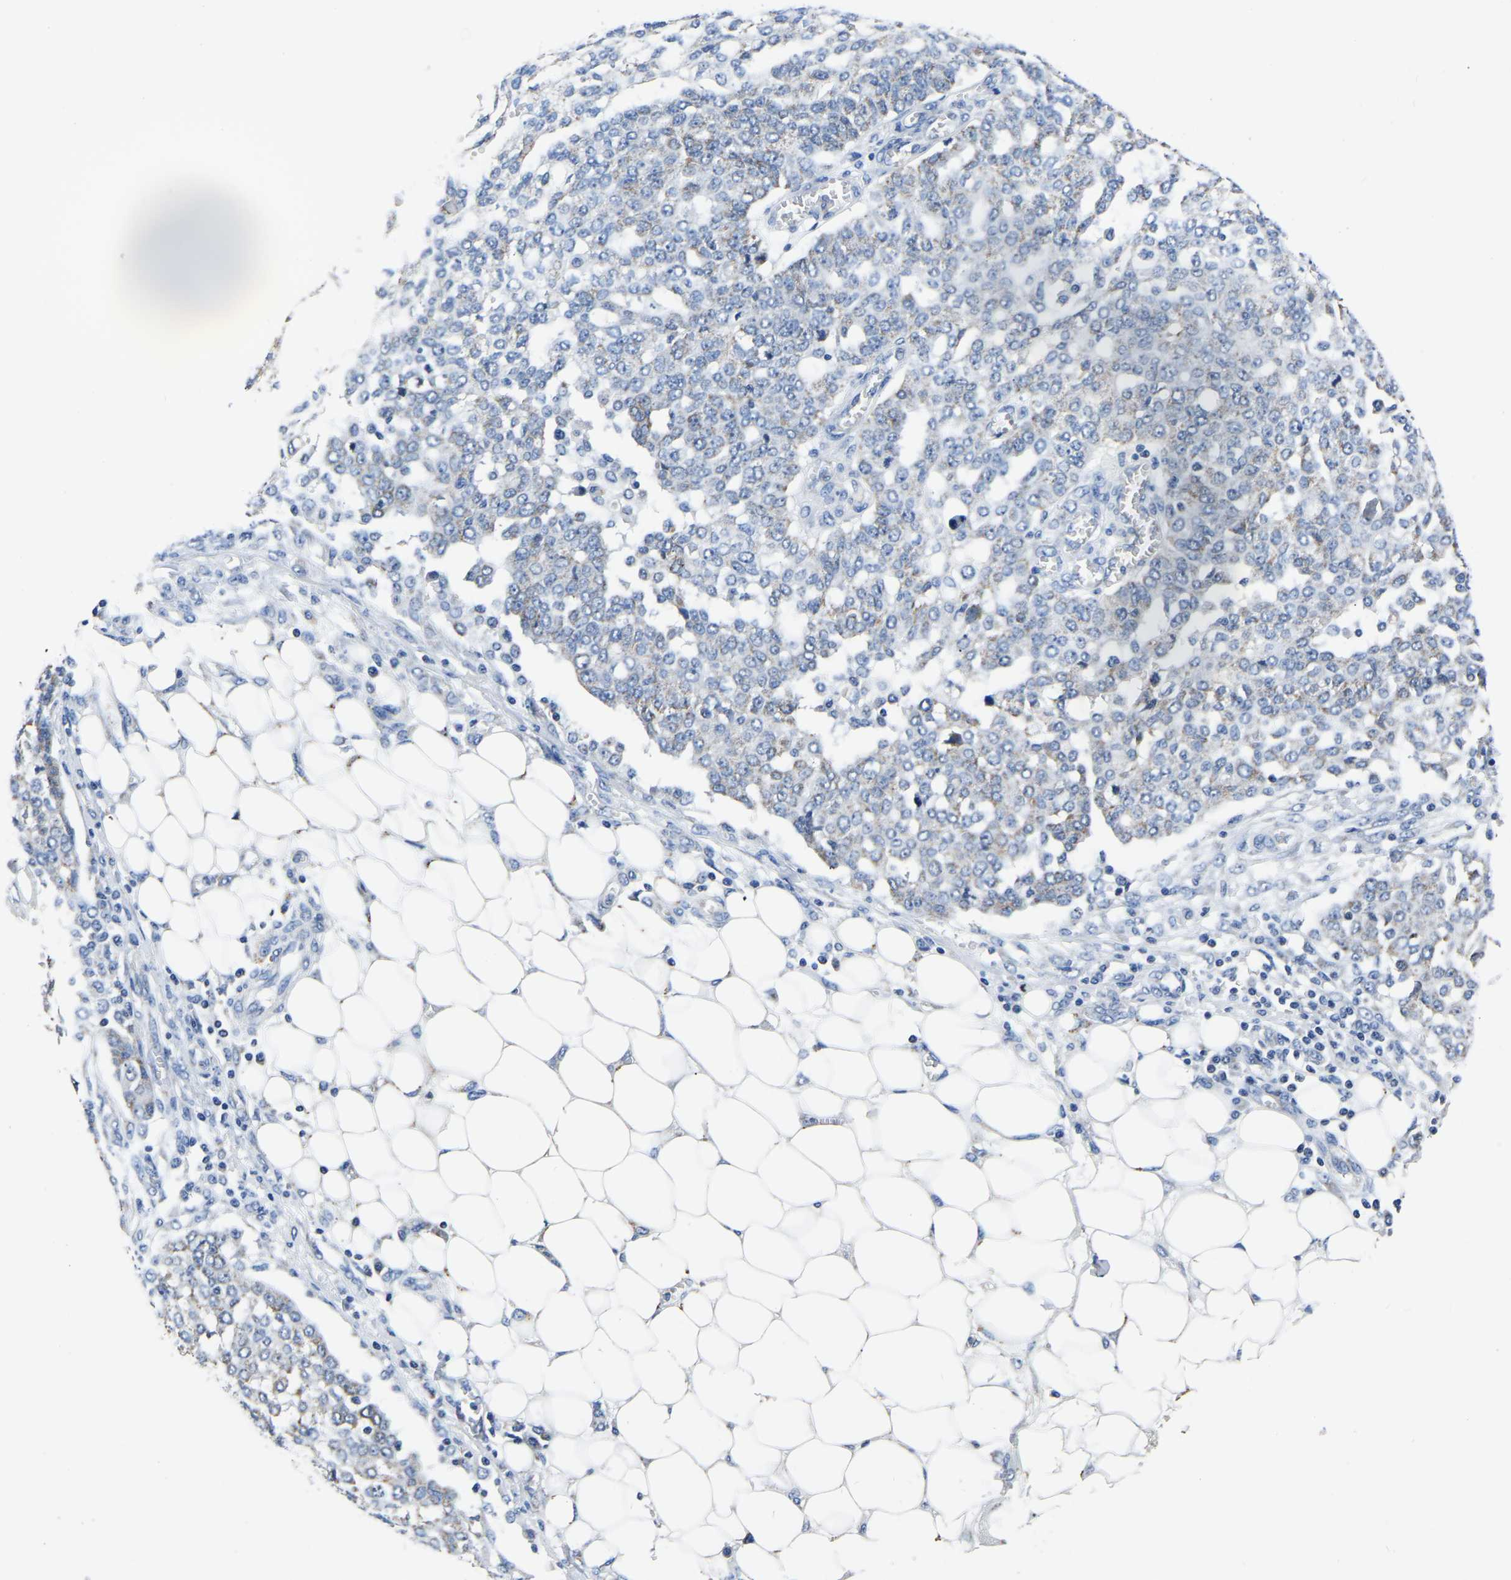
{"staining": {"intensity": "negative", "quantity": "none", "location": "none"}, "tissue": "ovarian cancer", "cell_type": "Tumor cells", "image_type": "cancer", "snomed": [{"axis": "morphology", "description": "Cystadenocarcinoma, serous, NOS"}, {"axis": "topography", "description": "Soft tissue"}, {"axis": "topography", "description": "Ovary"}], "caption": "An image of human serous cystadenocarcinoma (ovarian) is negative for staining in tumor cells. (DAB immunohistochemistry (IHC), high magnification).", "gene": "FGD5", "patient": {"sex": "female", "age": 57}}